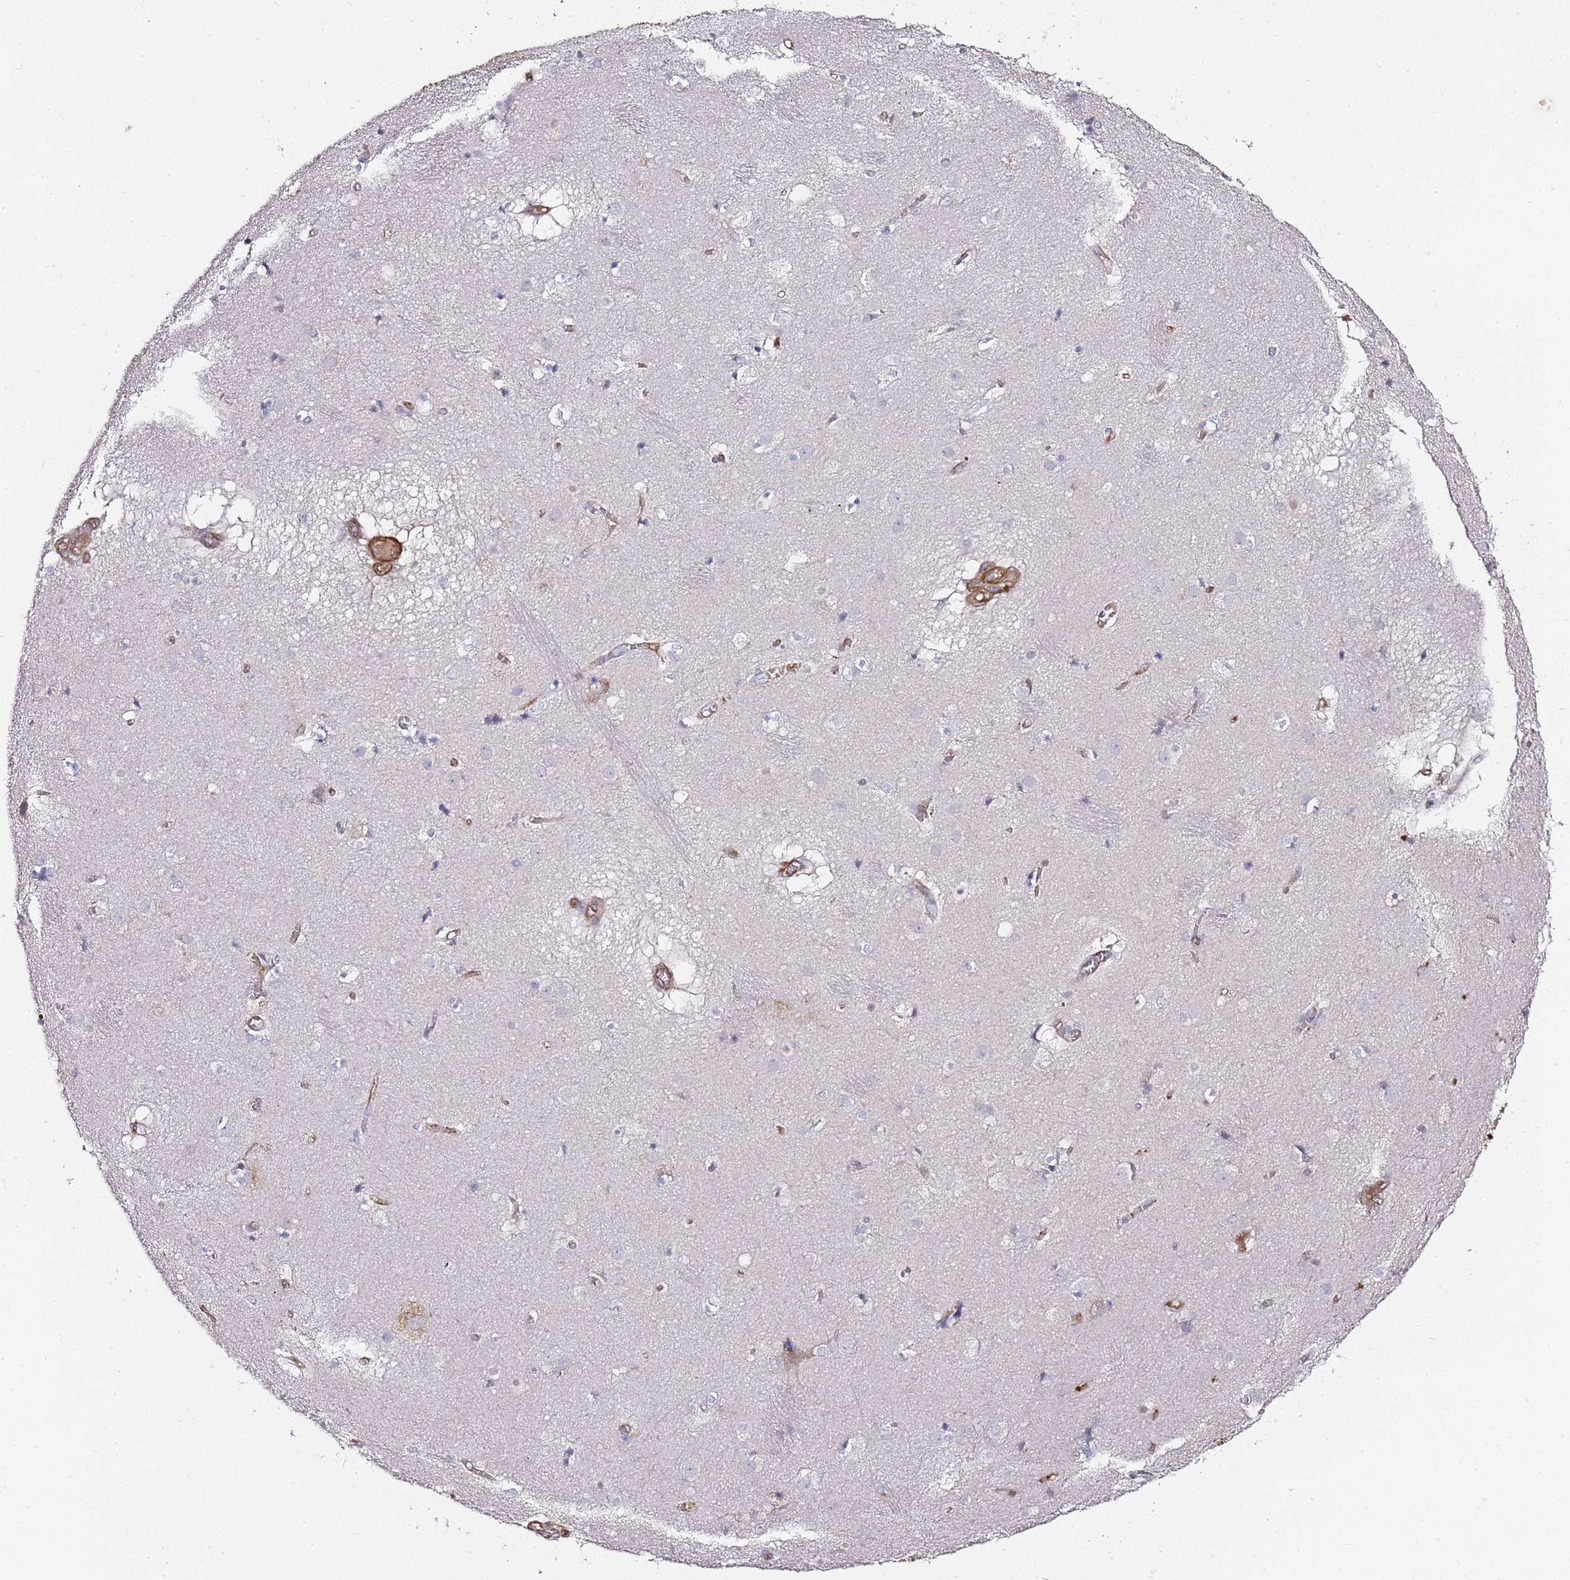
{"staining": {"intensity": "negative", "quantity": "none", "location": "none"}, "tissue": "caudate", "cell_type": "Glial cells", "image_type": "normal", "snomed": [{"axis": "morphology", "description": "Normal tissue, NOS"}, {"axis": "topography", "description": "Lateral ventricle wall"}], "caption": "This is a histopathology image of immunohistochemistry (IHC) staining of normal caudate, which shows no staining in glial cells.", "gene": "EPS8L1", "patient": {"sex": "male", "age": 70}}